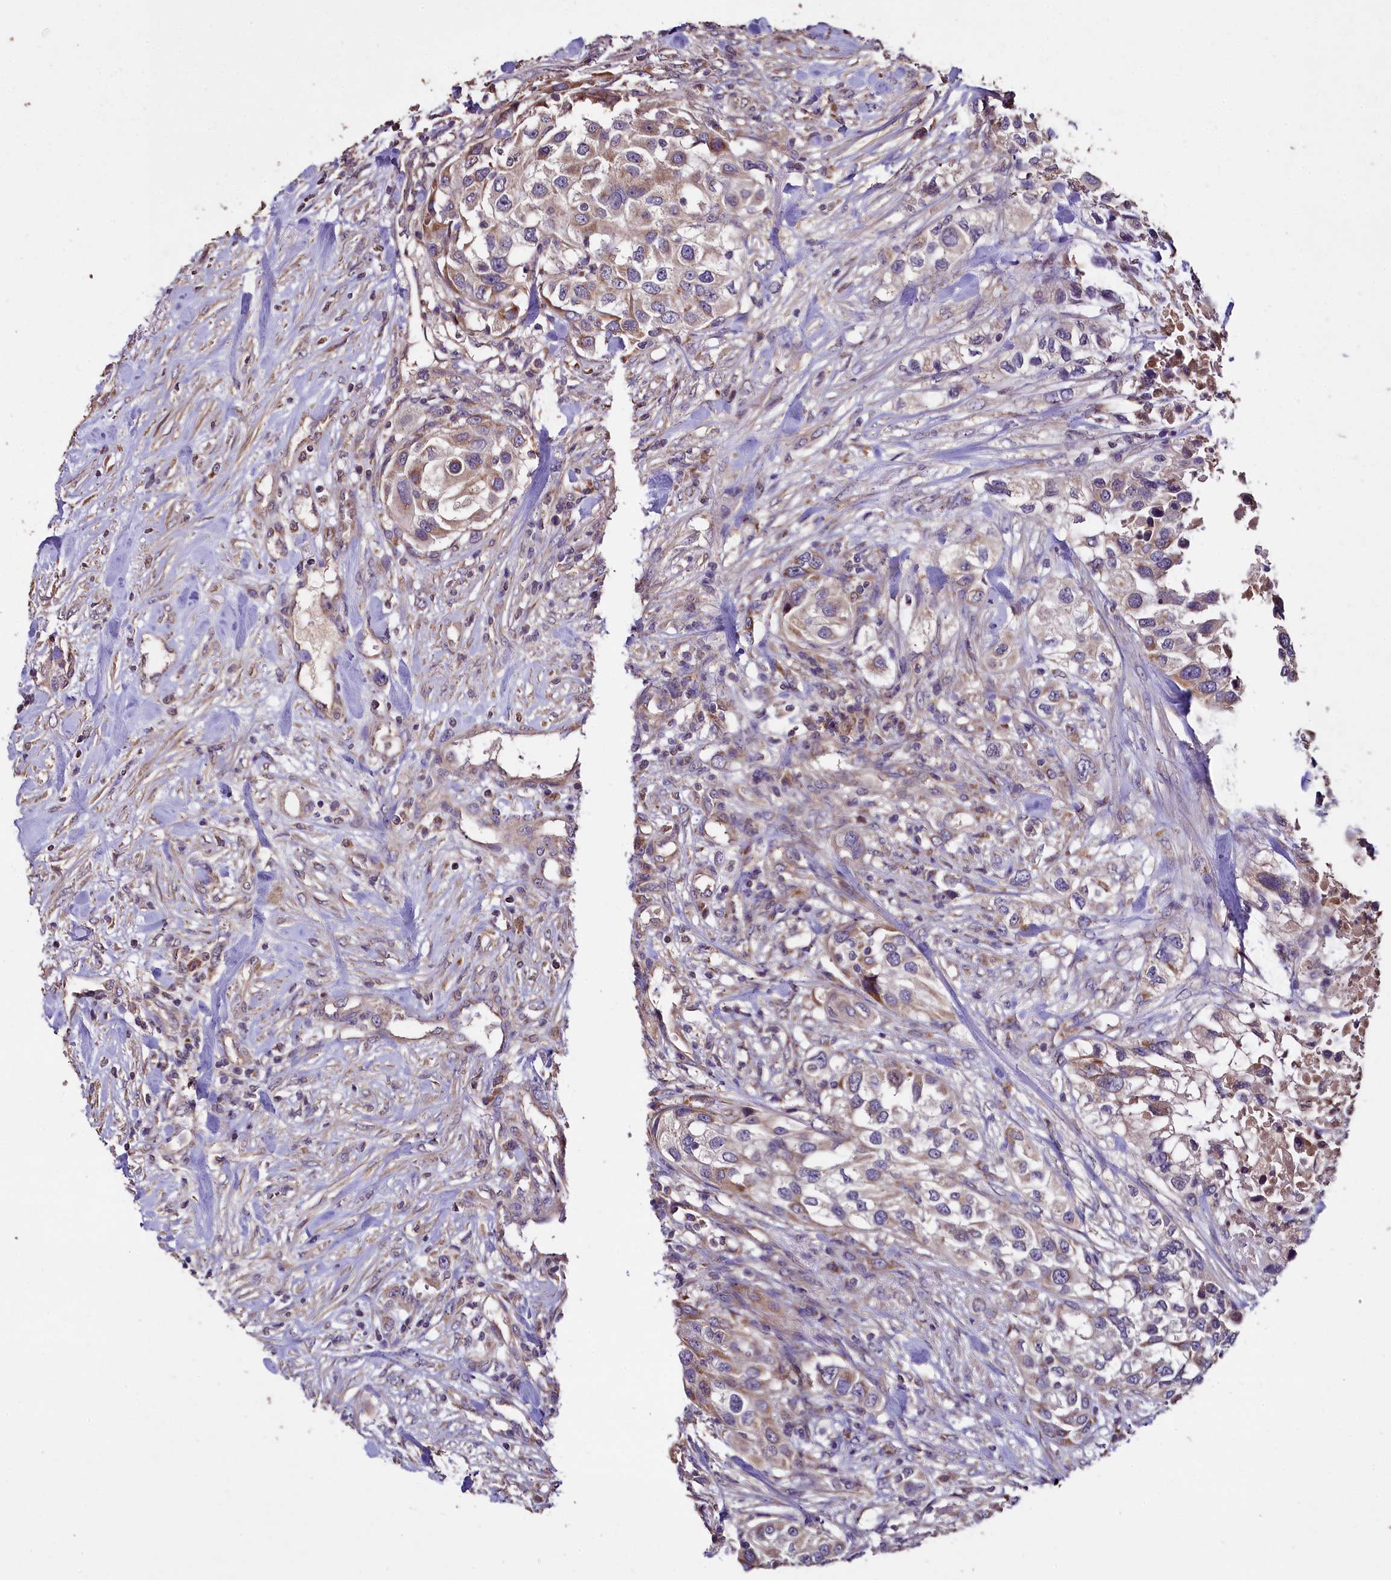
{"staining": {"intensity": "weak", "quantity": ">75%", "location": "cytoplasmic/membranous"}, "tissue": "urothelial cancer", "cell_type": "Tumor cells", "image_type": "cancer", "snomed": [{"axis": "morphology", "description": "Urothelial carcinoma, High grade"}, {"axis": "topography", "description": "Urinary bladder"}], "caption": "Urothelial carcinoma (high-grade) stained with immunohistochemistry (IHC) shows weak cytoplasmic/membranous staining in about >75% of tumor cells.", "gene": "COQ9", "patient": {"sex": "female", "age": 80}}